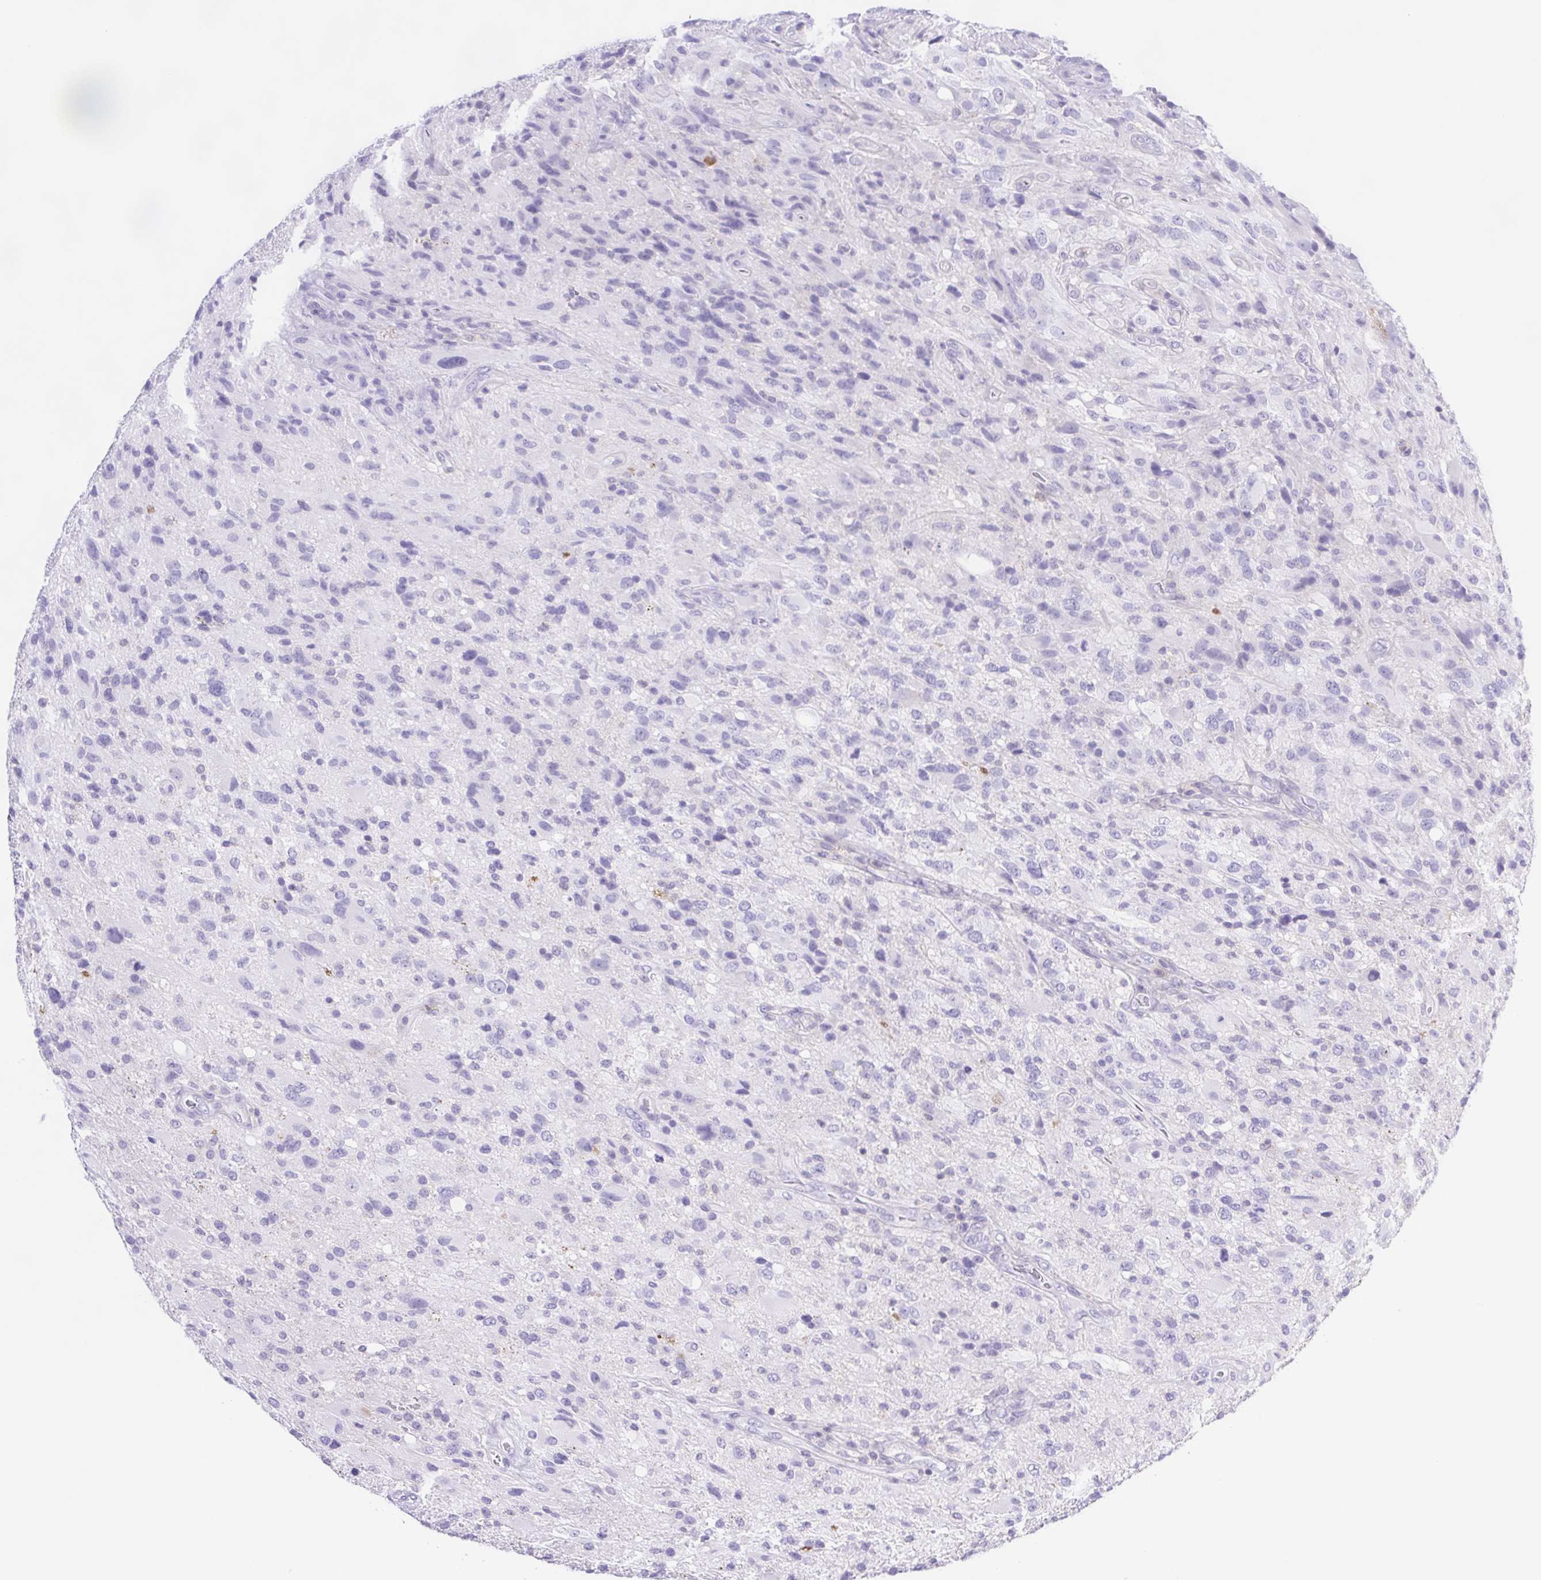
{"staining": {"intensity": "negative", "quantity": "none", "location": "none"}, "tissue": "glioma", "cell_type": "Tumor cells", "image_type": "cancer", "snomed": [{"axis": "morphology", "description": "Glioma, malignant, High grade"}, {"axis": "topography", "description": "Brain"}], "caption": "The immunohistochemistry (IHC) histopathology image has no significant expression in tumor cells of malignant glioma (high-grade) tissue.", "gene": "SYNPR", "patient": {"sex": "male", "age": 53}}